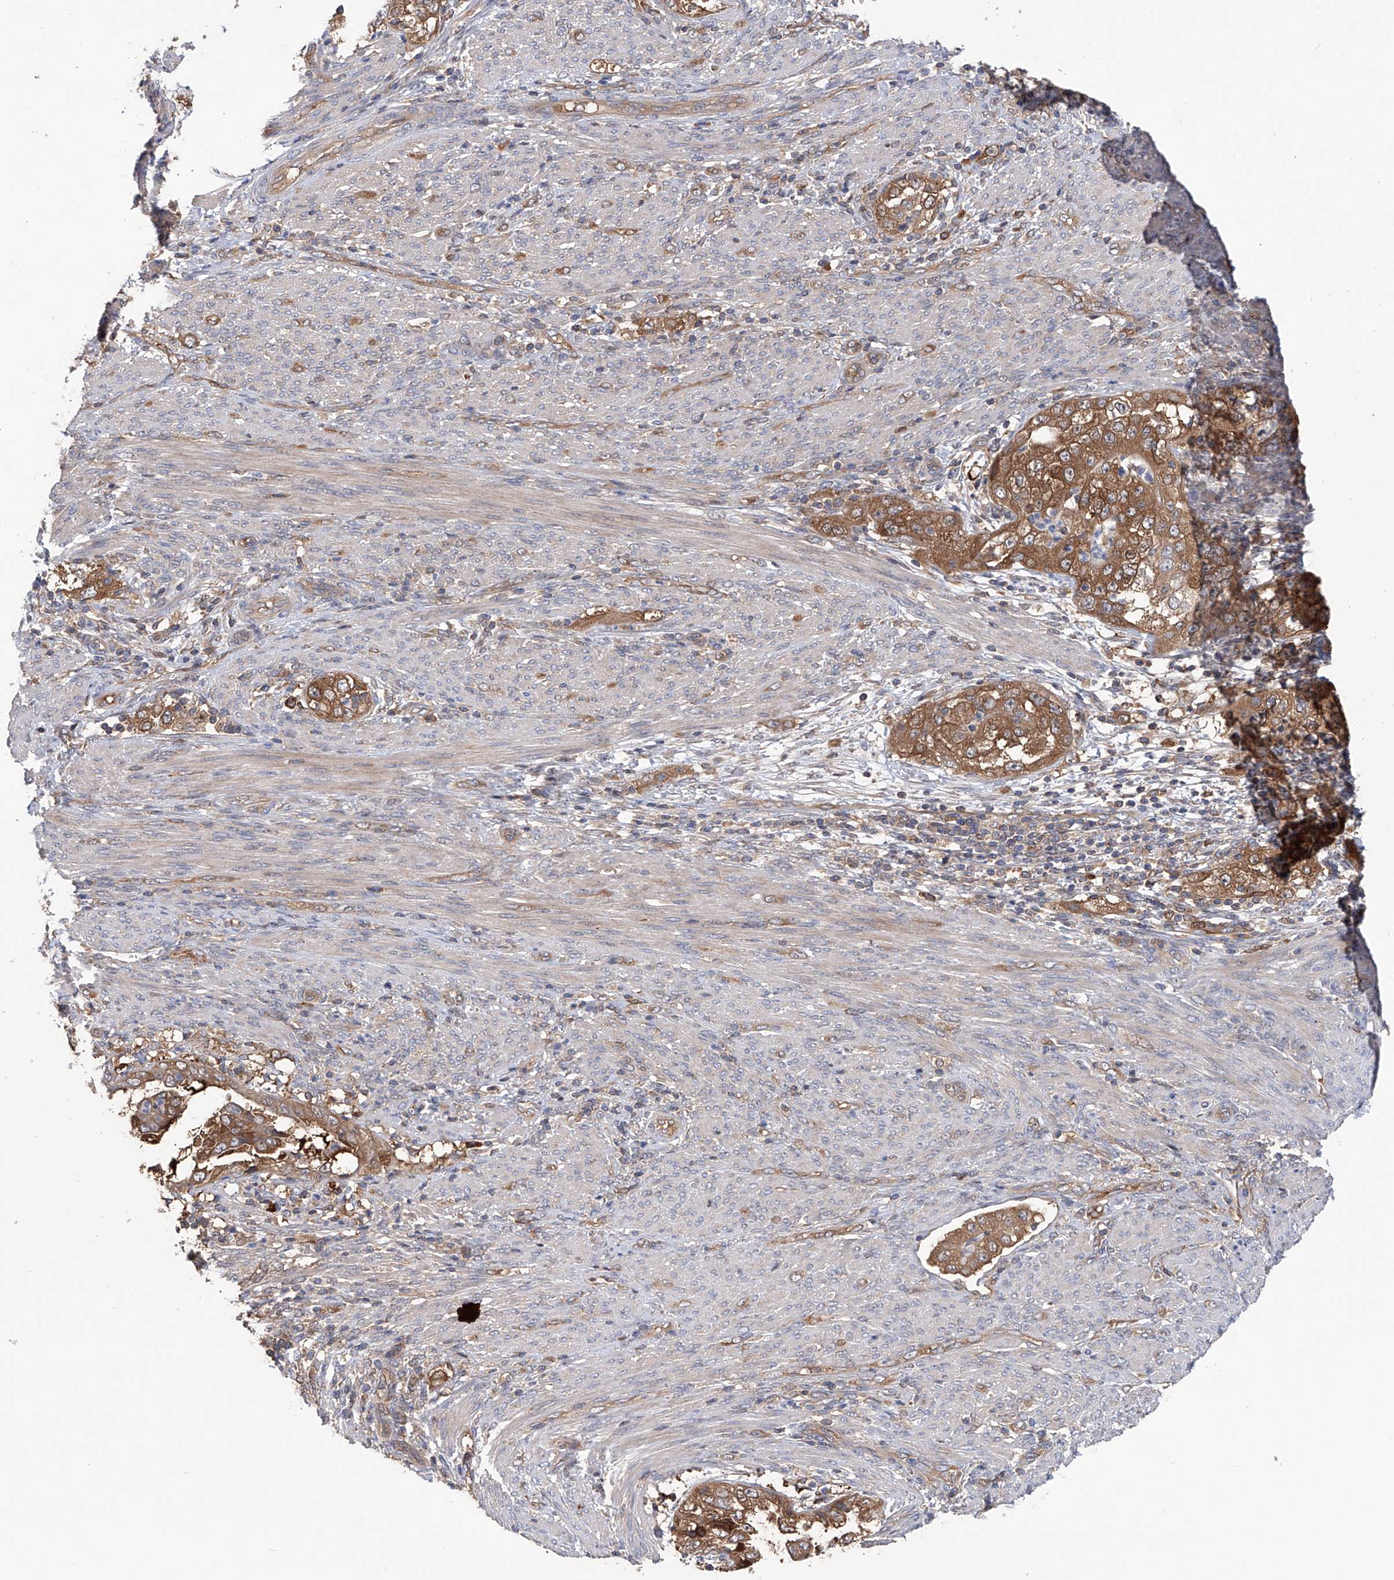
{"staining": {"intensity": "moderate", "quantity": ">75%", "location": "cytoplasmic/membranous"}, "tissue": "endometrial cancer", "cell_type": "Tumor cells", "image_type": "cancer", "snomed": [{"axis": "morphology", "description": "Adenocarcinoma, NOS"}, {"axis": "topography", "description": "Endometrium"}], "caption": "Endometrial cancer stained with immunohistochemistry displays moderate cytoplasmic/membranous positivity in about >75% of tumor cells.", "gene": "NUDT17", "patient": {"sex": "female", "age": 85}}